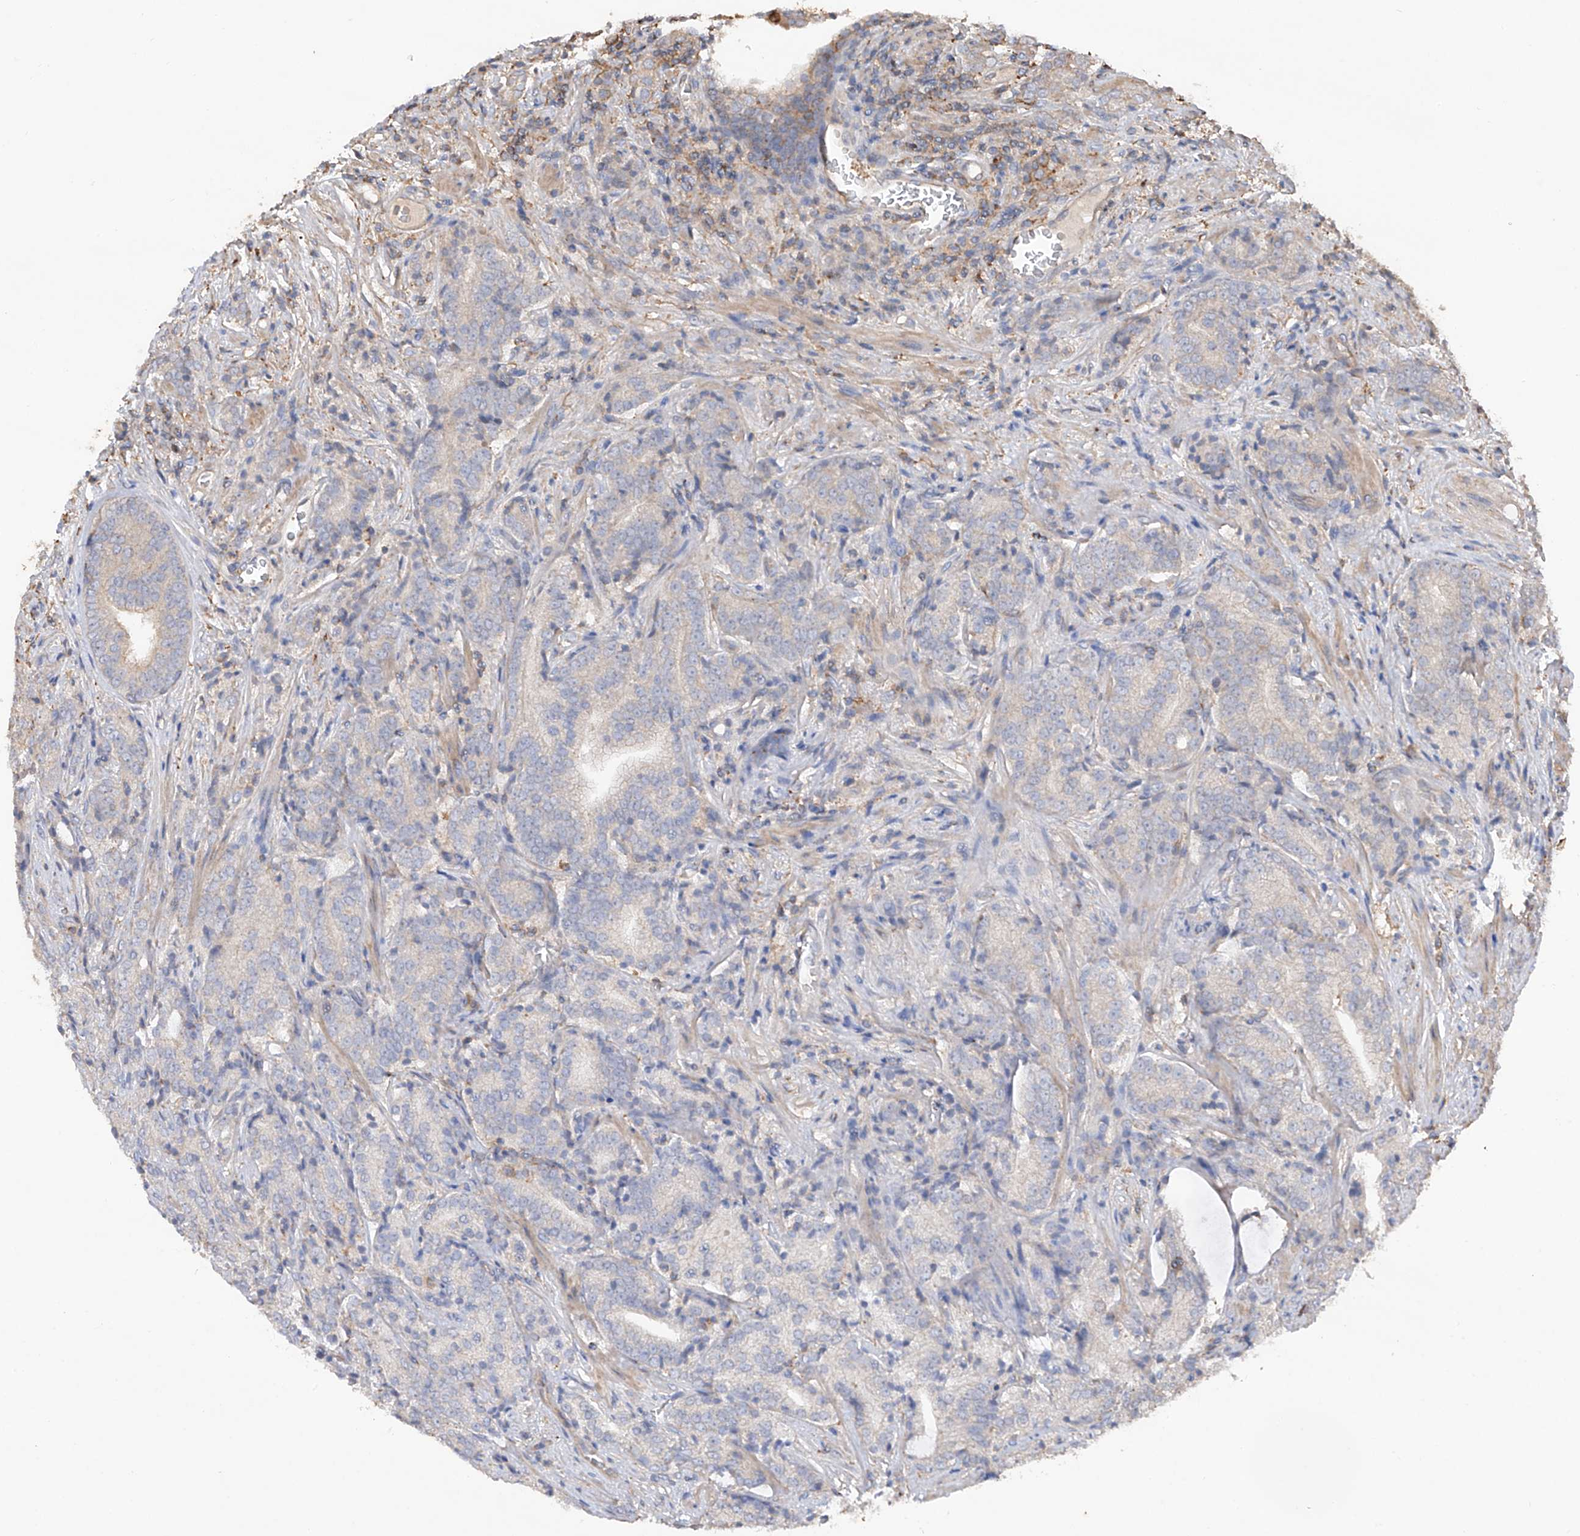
{"staining": {"intensity": "negative", "quantity": "none", "location": "none"}, "tissue": "prostate cancer", "cell_type": "Tumor cells", "image_type": "cancer", "snomed": [{"axis": "morphology", "description": "Adenocarcinoma, High grade"}, {"axis": "topography", "description": "Prostate"}], "caption": "High power microscopy photomicrograph of an IHC image of prostate cancer, revealing no significant staining in tumor cells.", "gene": "EDN1", "patient": {"sex": "male", "age": 57}}